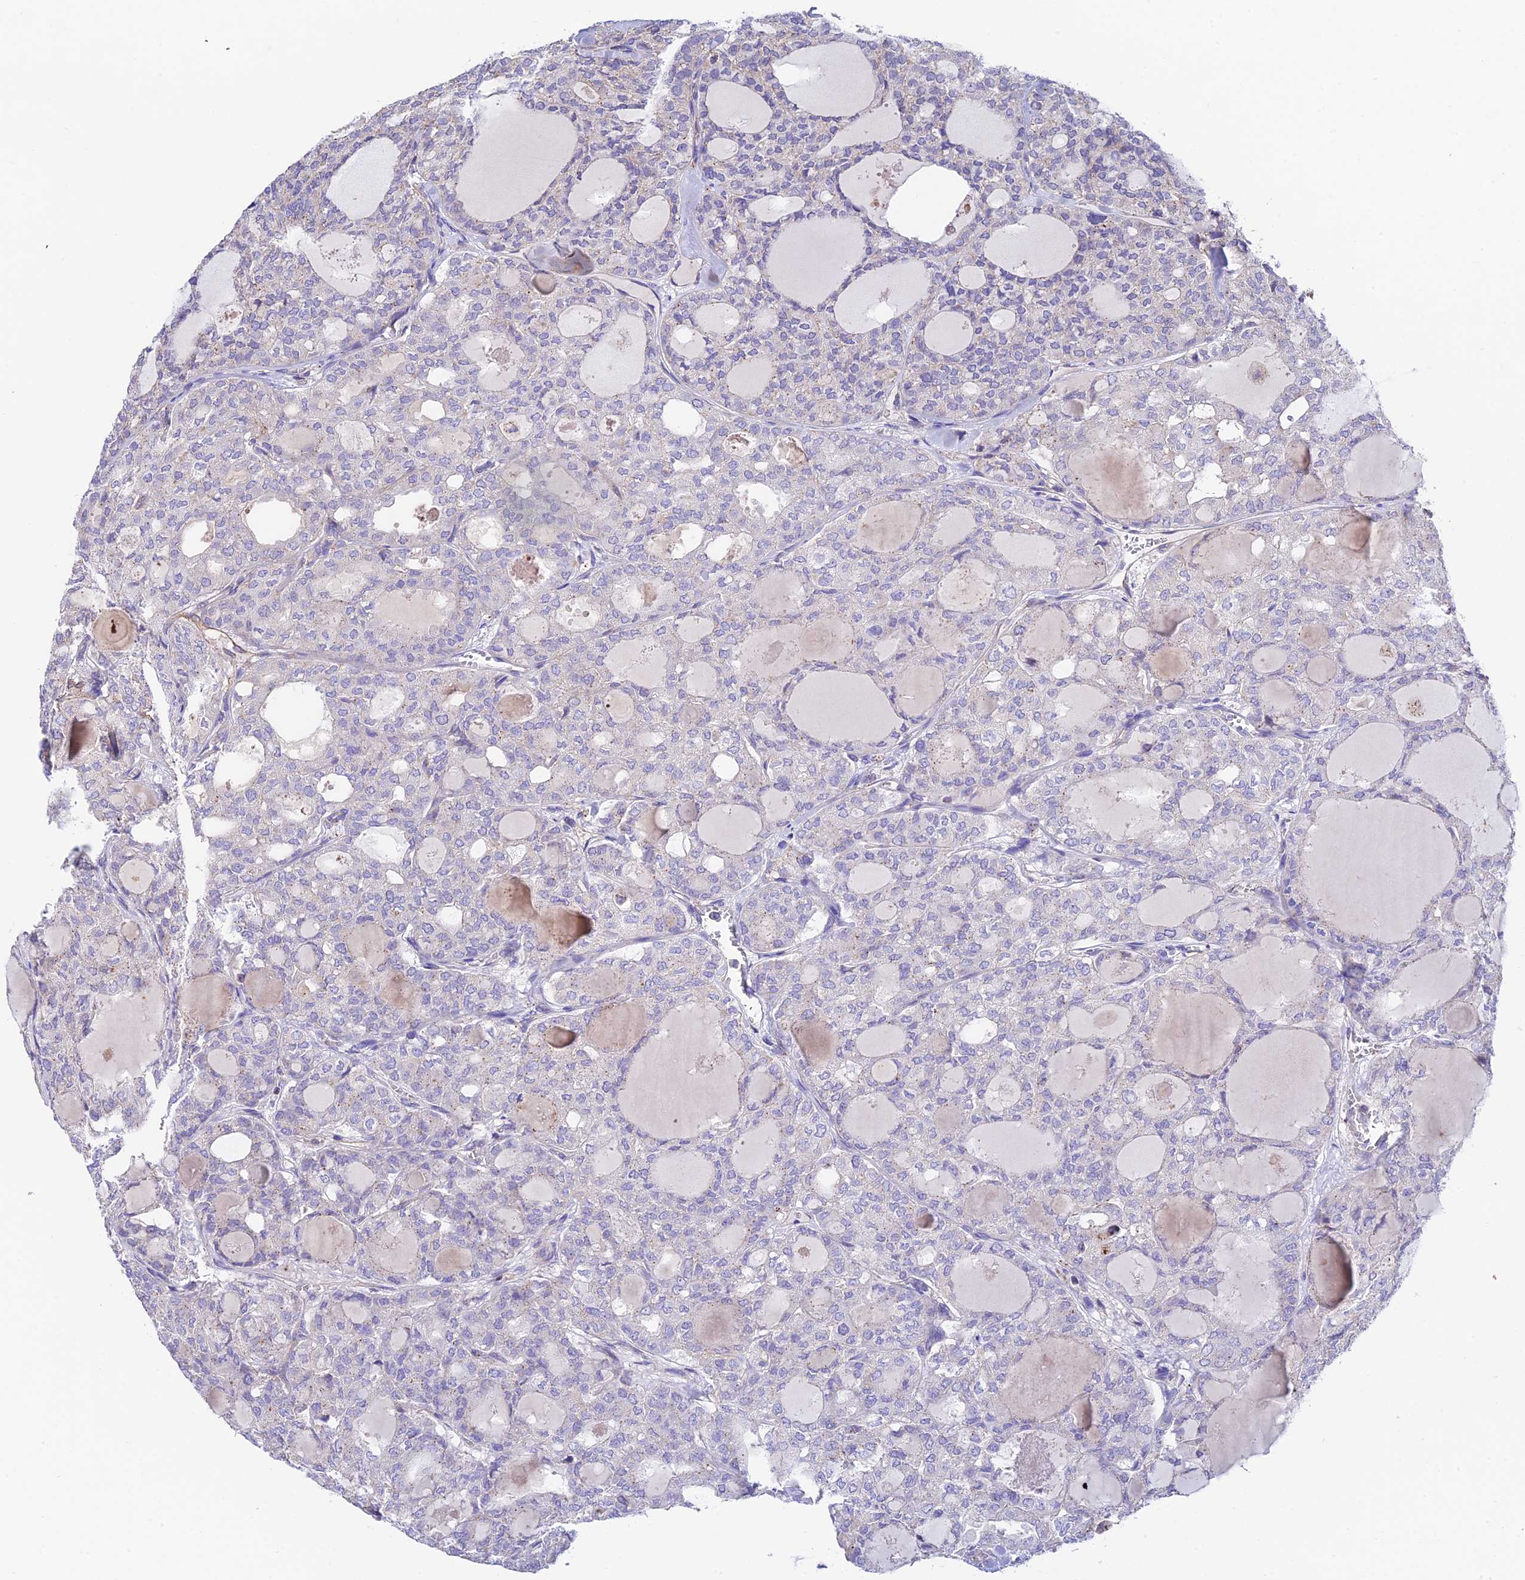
{"staining": {"intensity": "negative", "quantity": "none", "location": "none"}, "tissue": "thyroid cancer", "cell_type": "Tumor cells", "image_type": "cancer", "snomed": [{"axis": "morphology", "description": "Follicular adenoma carcinoma, NOS"}, {"axis": "topography", "description": "Thyroid gland"}], "caption": "High power microscopy histopathology image of an IHC photomicrograph of follicular adenoma carcinoma (thyroid), revealing no significant positivity in tumor cells.", "gene": "QRFP", "patient": {"sex": "male", "age": 75}}